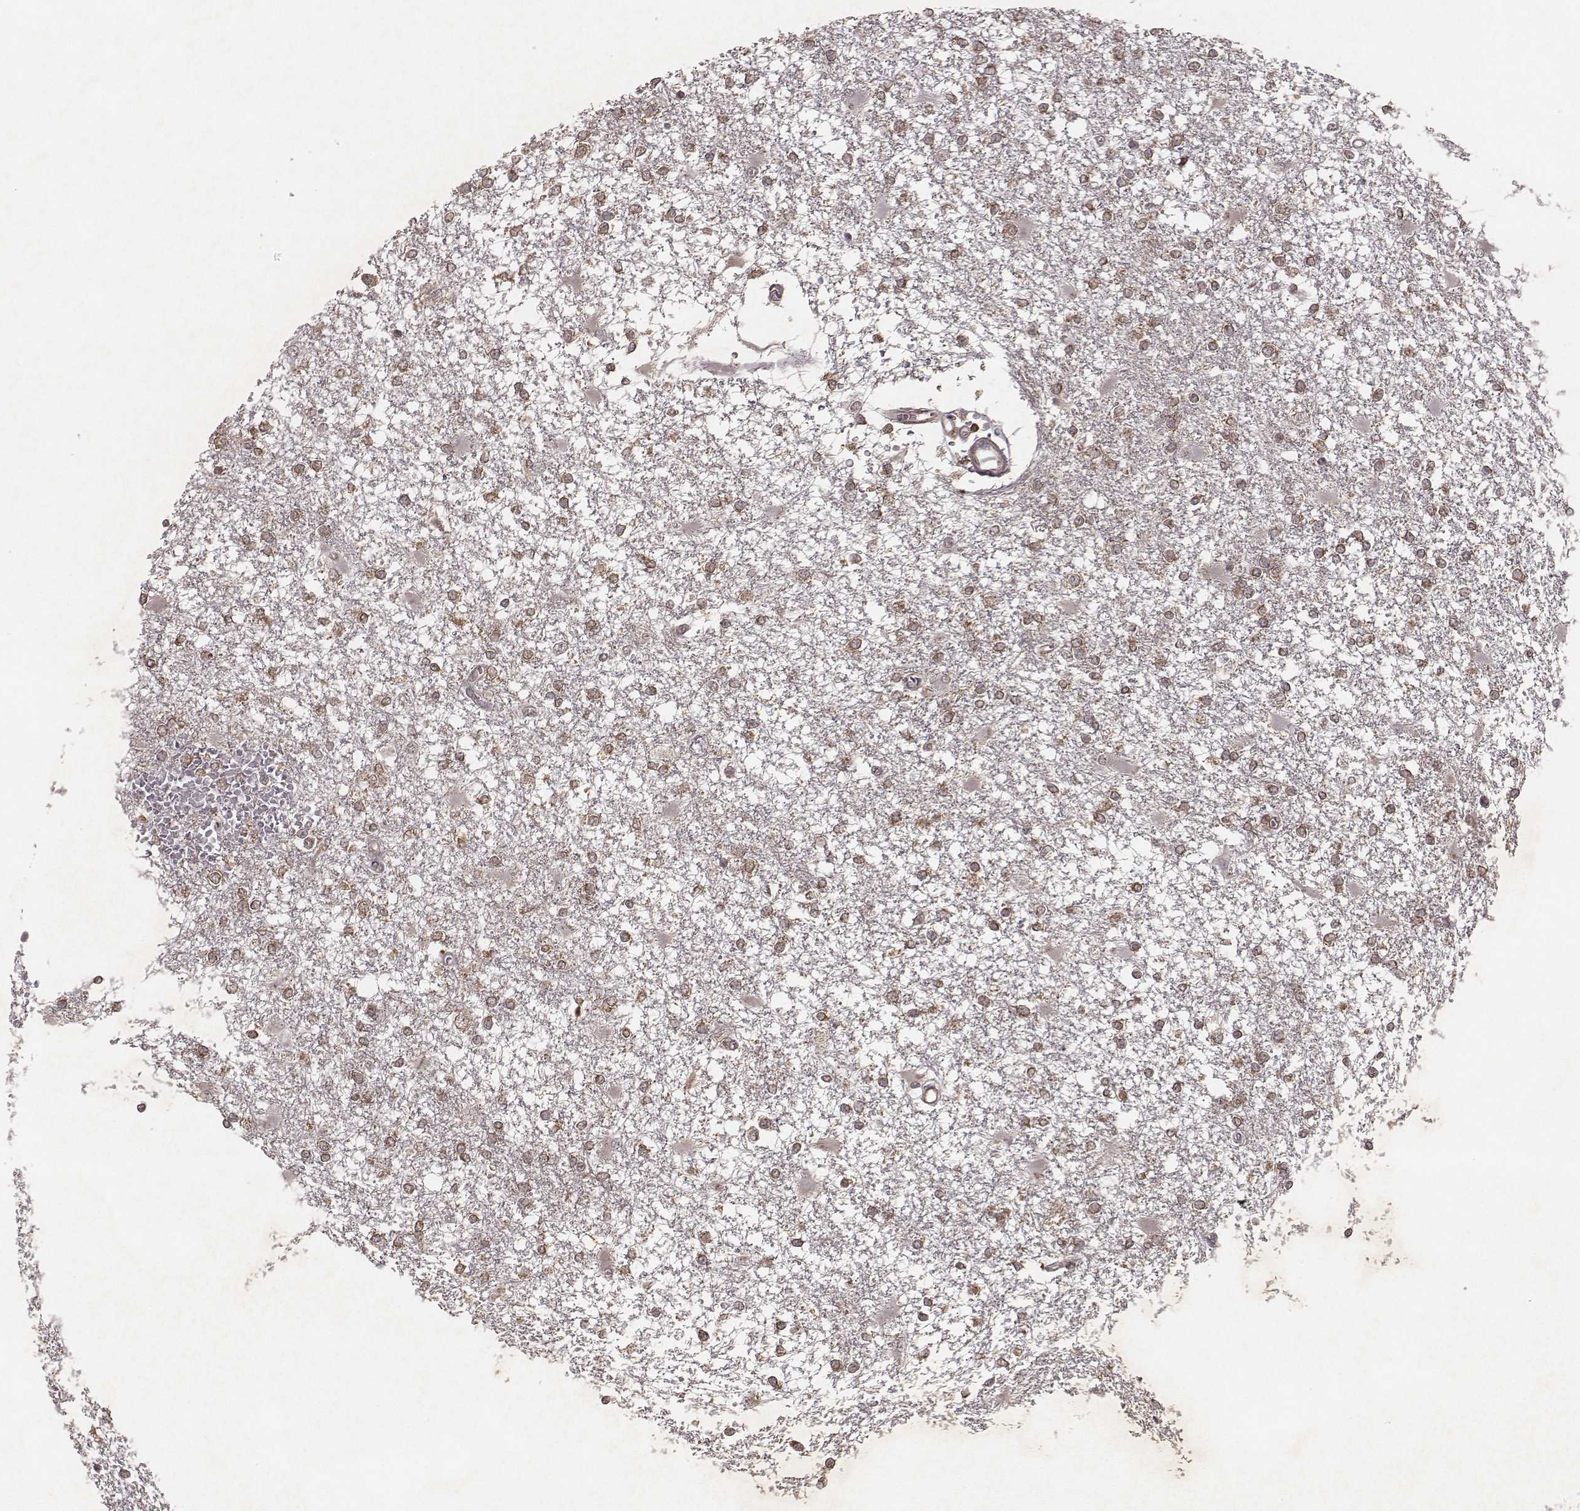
{"staining": {"intensity": "moderate", "quantity": ">75%", "location": "cytoplasmic/membranous"}, "tissue": "glioma", "cell_type": "Tumor cells", "image_type": "cancer", "snomed": [{"axis": "morphology", "description": "Glioma, malignant, High grade"}, {"axis": "topography", "description": "Cerebral cortex"}], "caption": "A brown stain highlights moderate cytoplasmic/membranous expression of a protein in human malignant high-grade glioma tumor cells. (IHC, brightfield microscopy, high magnification).", "gene": "PILRA", "patient": {"sex": "male", "age": 79}}